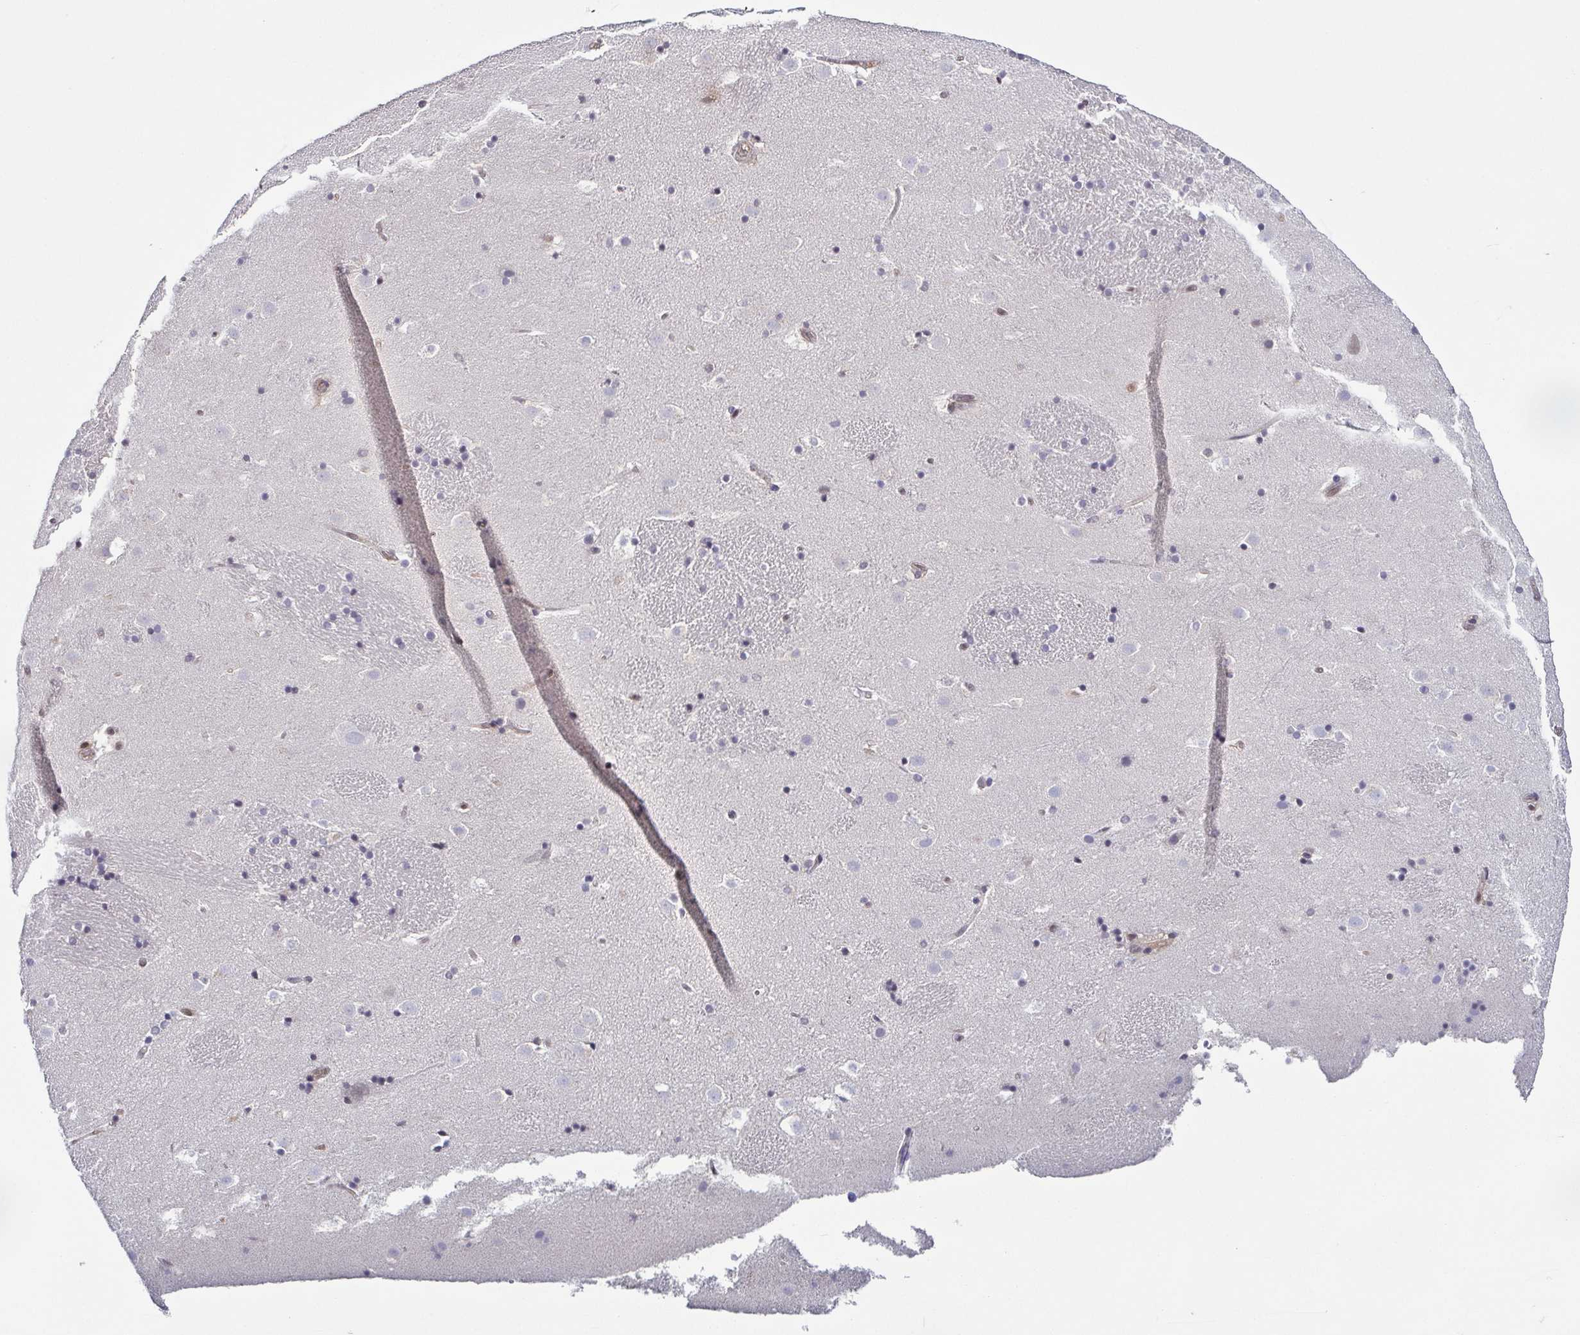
{"staining": {"intensity": "negative", "quantity": "none", "location": "none"}, "tissue": "caudate", "cell_type": "Glial cells", "image_type": "normal", "snomed": [{"axis": "morphology", "description": "Normal tissue, NOS"}, {"axis": "topography", "description": "Lateral ventricle wall"}], "caption": "The photomicrograph shows no staining of glial cells in normal caudate.", "gene": "PSMB9", "patient": {"sex": "male", "age": 37}}